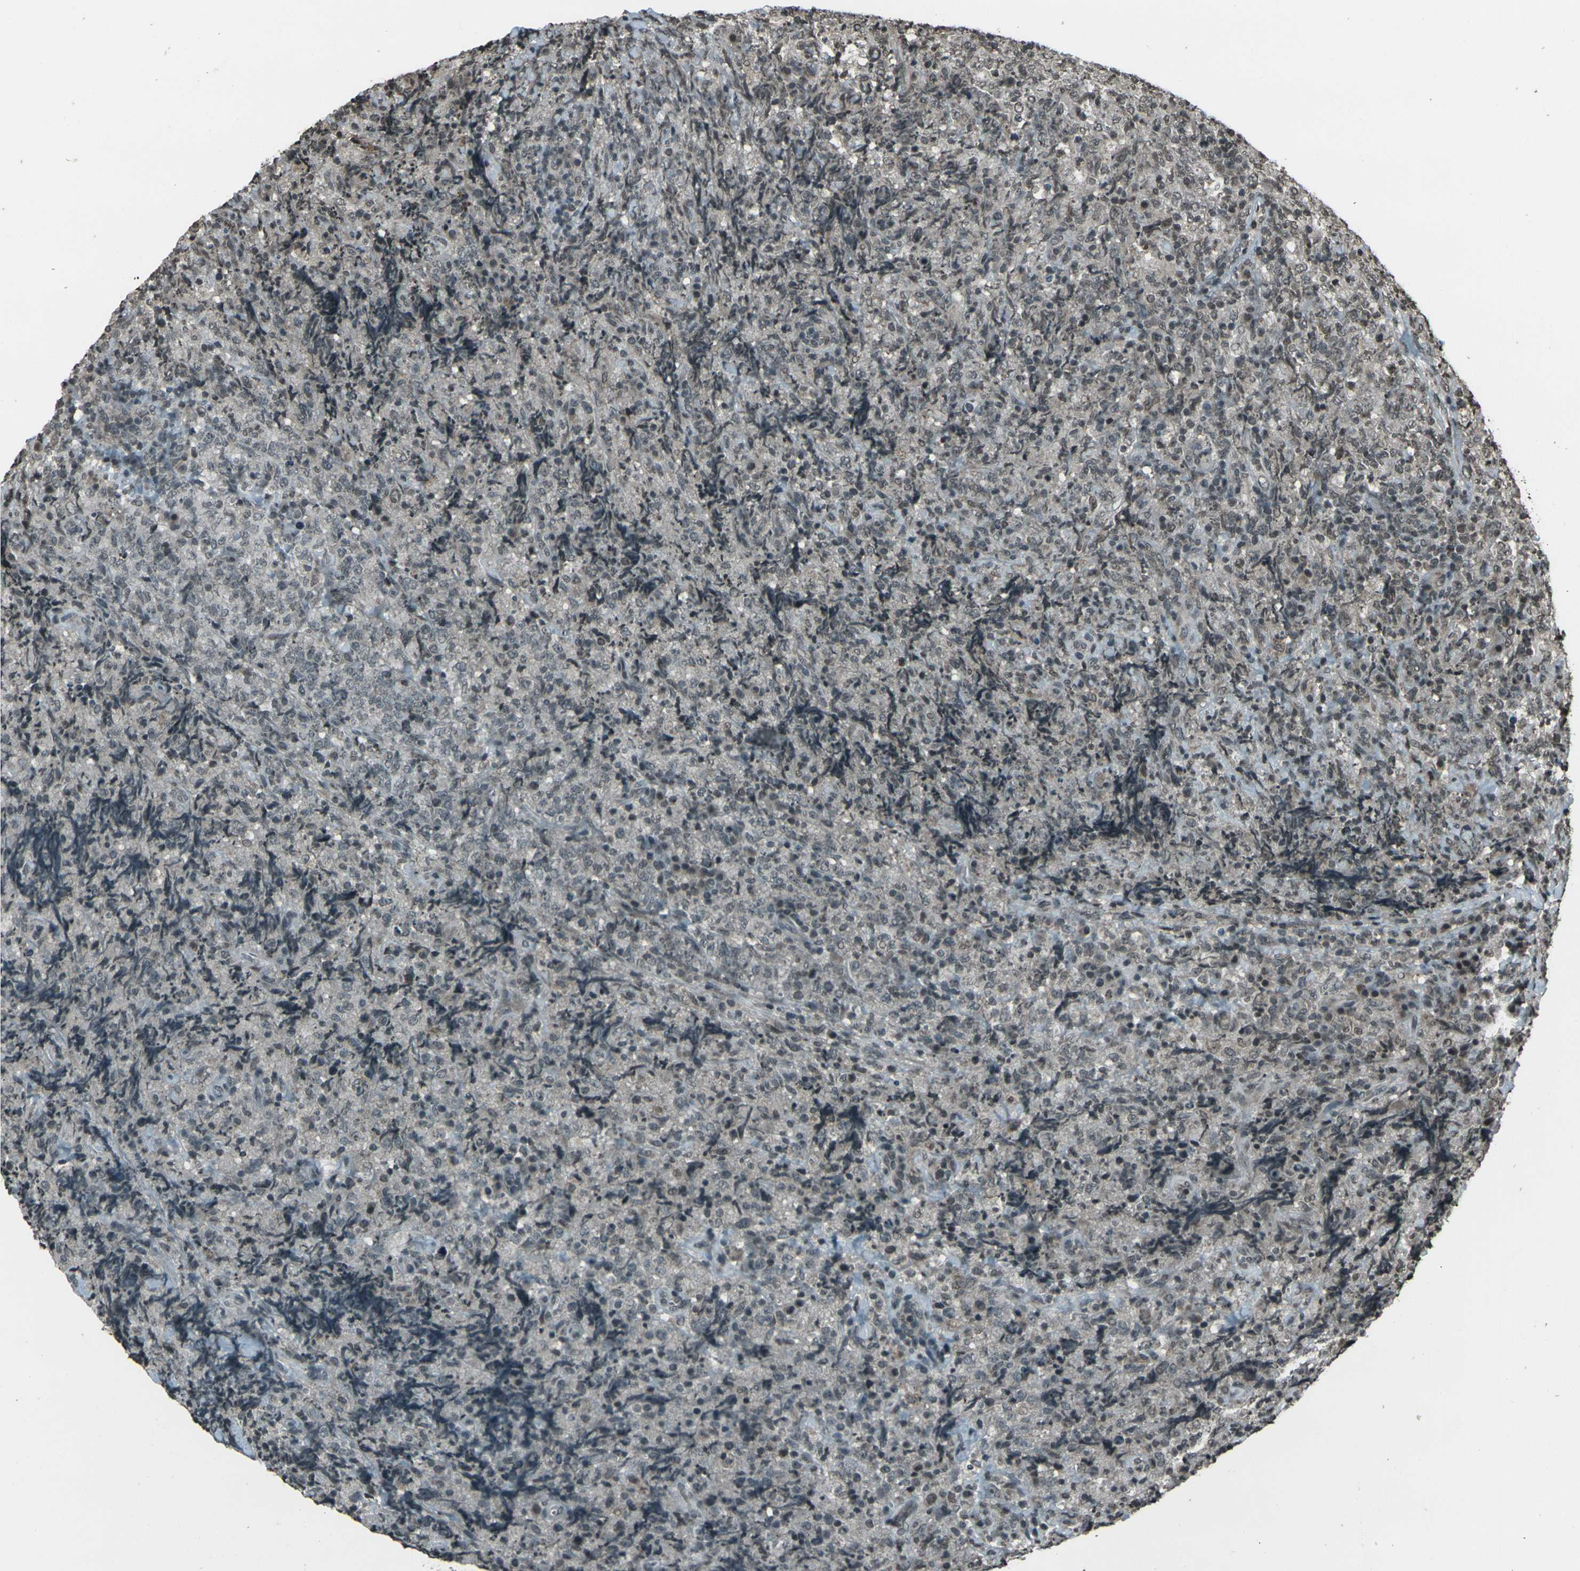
{"staining": {"intensity": "weak", "quantity": "<25%", "location": "nuclear"}, "tissue": "lymphoma", "cell_type": "Tumor cells", "image_type": "cancer", "snomed": [{"axis": "morphology", "description": "Malignant lymphoma, non-Hodgkin's type, High grade"}, {"axis": "topography", "description": "Tonsil"}], "caption": "High power microscopy photomicrograph of an immunohistochemistry (IHC) image of malignant lymphoma, non-Hodgkin's type (high-grade), revealing no significant positivity in tumor cells. (Brightfield microscopy of DAB IHC at high magnification).", "gene": "PRPF8", "patient": {"sex": "female", "age": 36}}